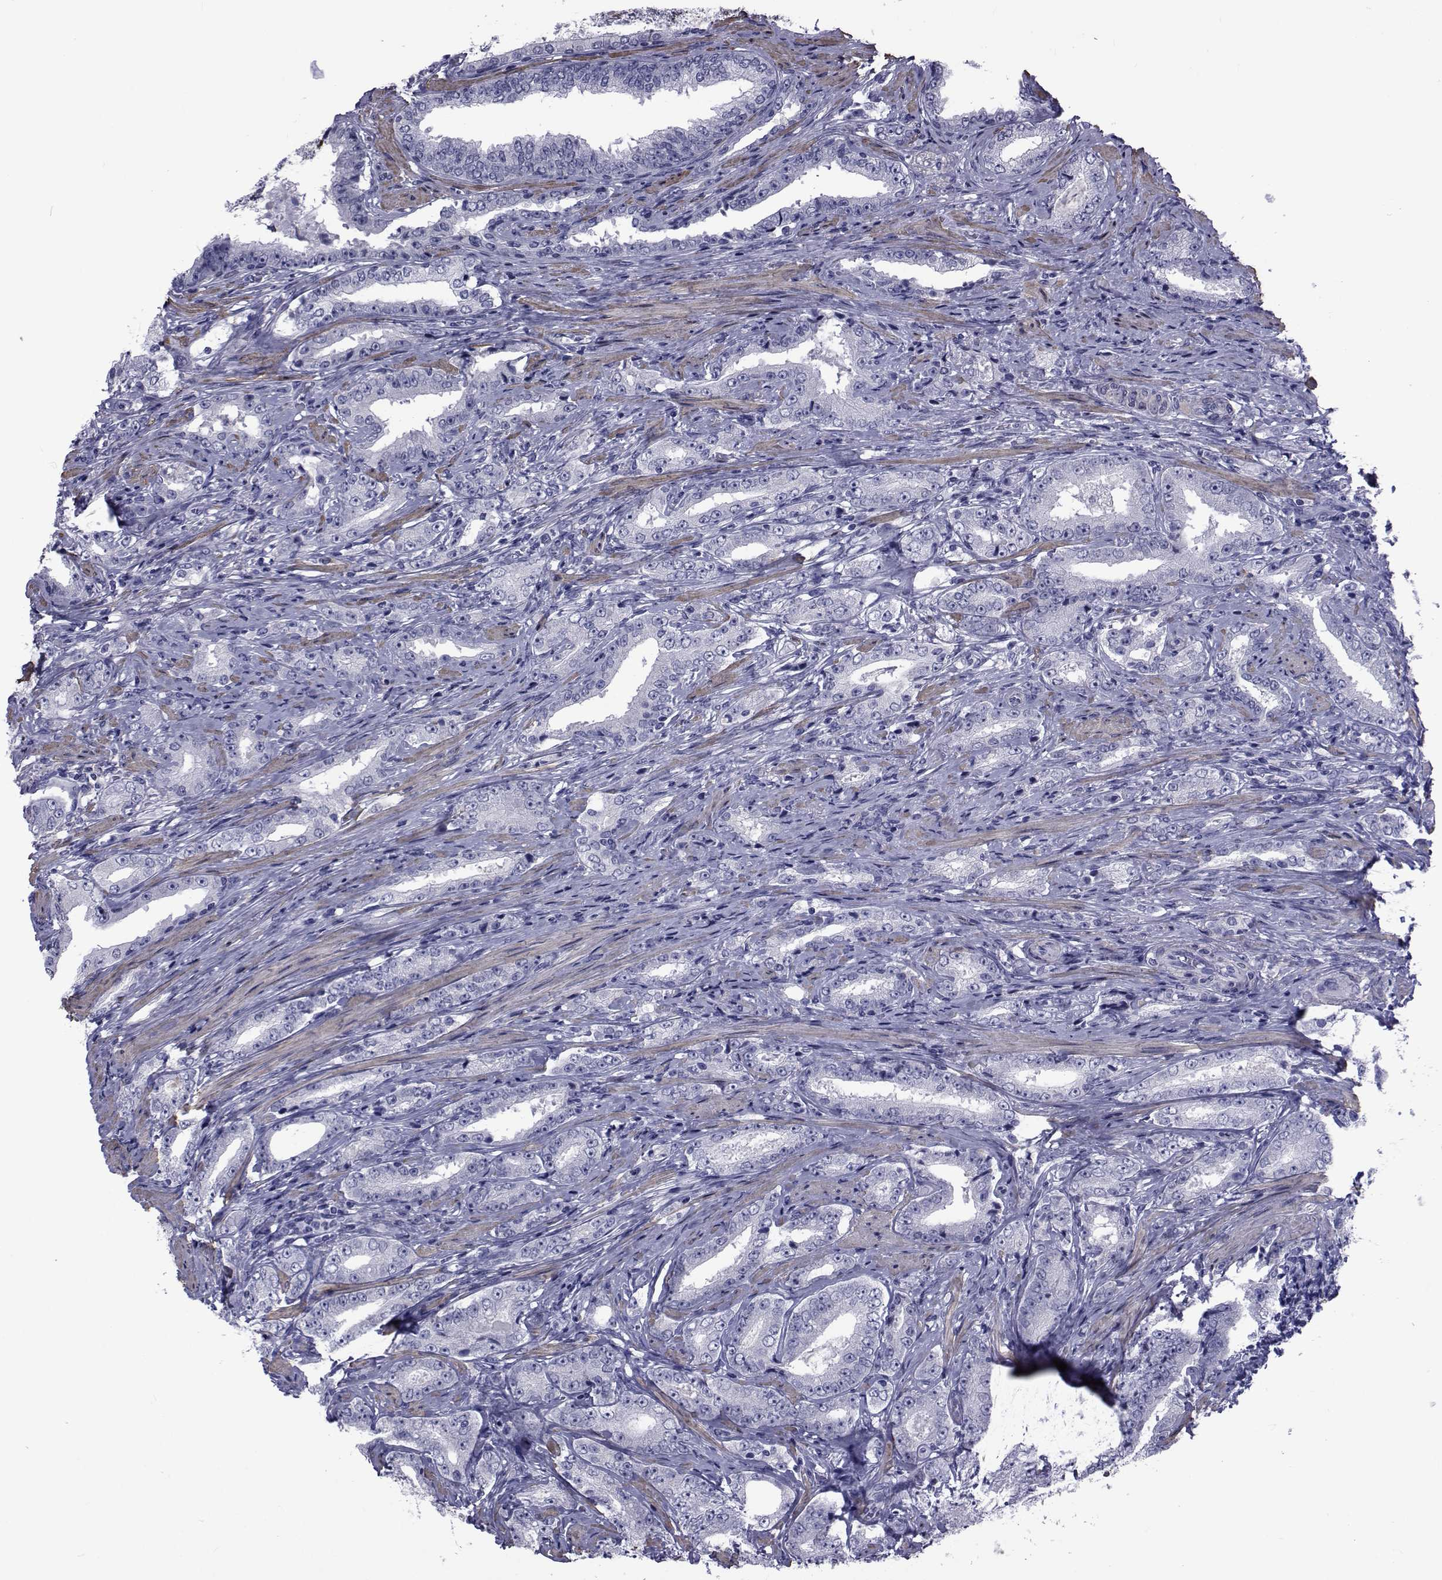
{"staining": {"intensity": "negative", "quantity": "none", "location": "none"}, "tissue": "prostate cancer", "cell_type": "Tumor cells", "image_type": "cancer", "snomed": [{"axis": "morphology", "description": "Adenocarcinoma, Low grade"}, {"axis": "topography", "description": "Prostate and seminal vesicle, NOS"}], "caption": "This is an immunohistochemistry (IHC) photomicrograph of human prostate cancer. There is no staining in tumor cells.", "gene": "GKAP1", "patient": {"sex": "male", "age": 61}}